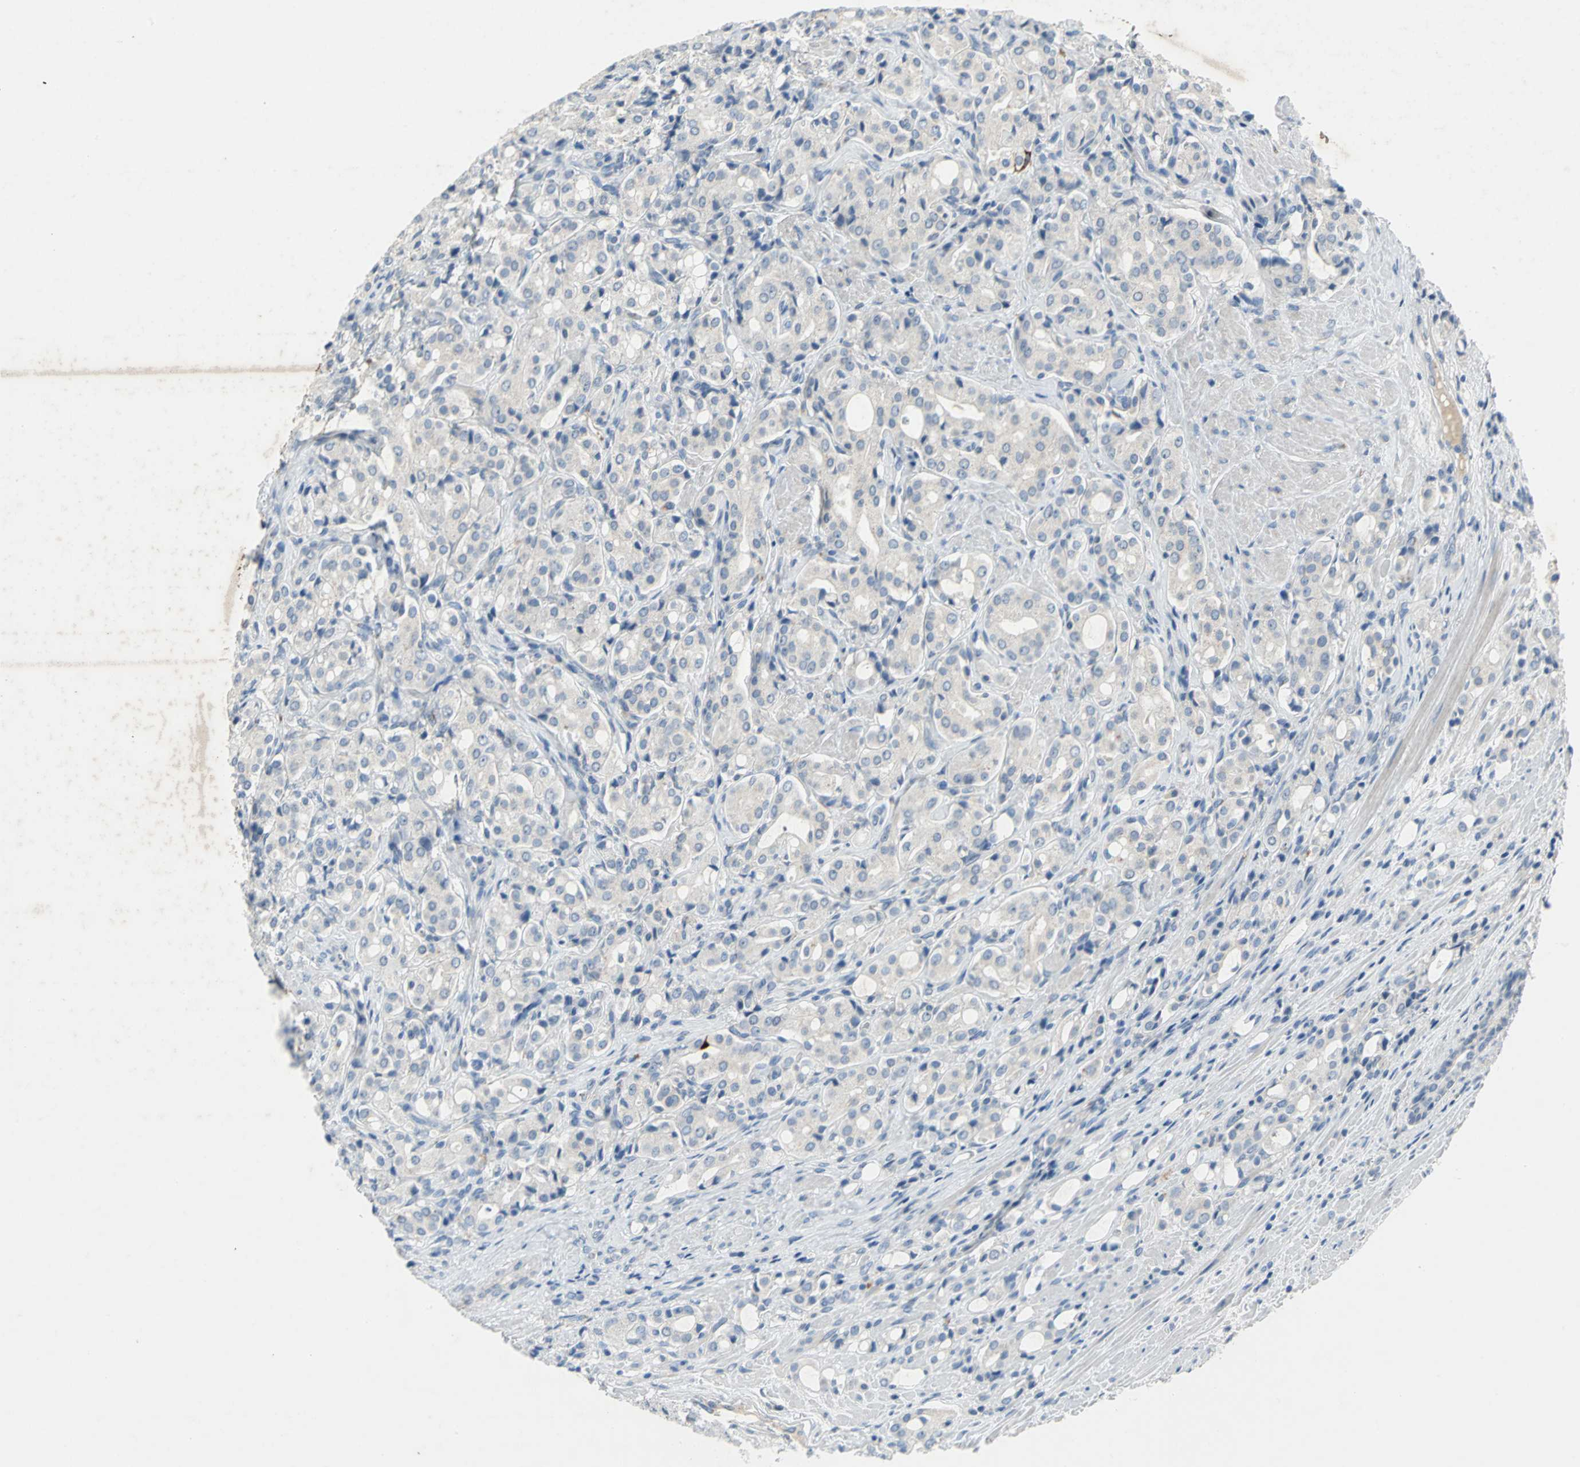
{"staining": {"intensity": "negative", "quantity": "none", "location": "none"}, "tissue": "prostate cancer", "cell_type": "Tumor cells", "image_type": "cancer", "snomed": [{"axis": "morphology", "description": "Adenocarcinoma, High grade"}, {"axis": "topography", "description": "Prostate"}], "caption": "This is an IHC image of human prostate adenocarcinoma (high-grade). There is no positivity in tumor cells.", "gene": "PTGDS", "patient": {"sex": "male", "age": 72}}